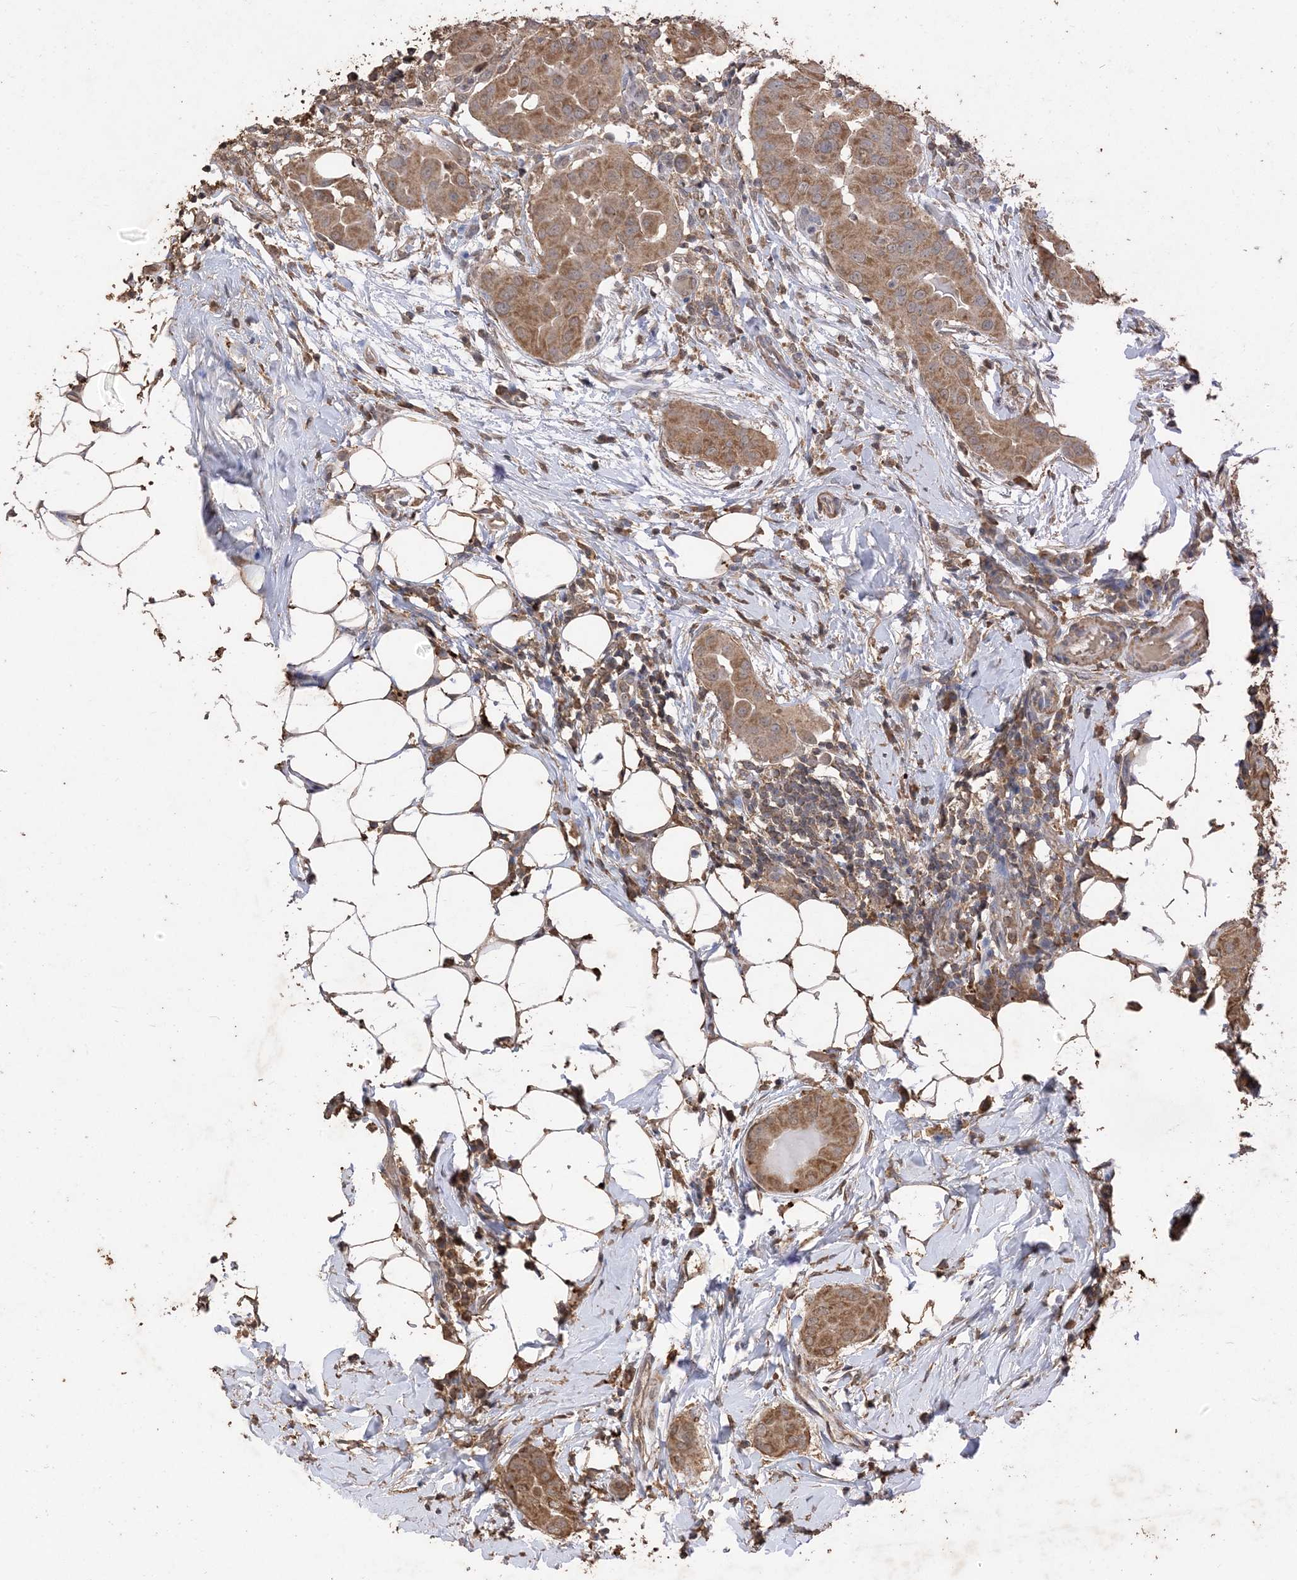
{"staining": {"intensity": "moderate", "quantity": ">75%", "location": "cytoplasmic/membranous"}, "tissue": "thyroid cancer", "cell_type": "Tumor cells", "image_type": "cancer", "snomed": [{"axis": "morphology", "description": "Papillary adenocarcinoma, NOS"}, {"axis": "topography", "description": "Thyroid gland"}], "caption": "The immunohistochemical stain labels moderate cytoplasmic/membranous staining in tumor cells of thyroid cancer tissue.", "gene": "HPS4", "patient": {"sex": "male", "age": 33}}